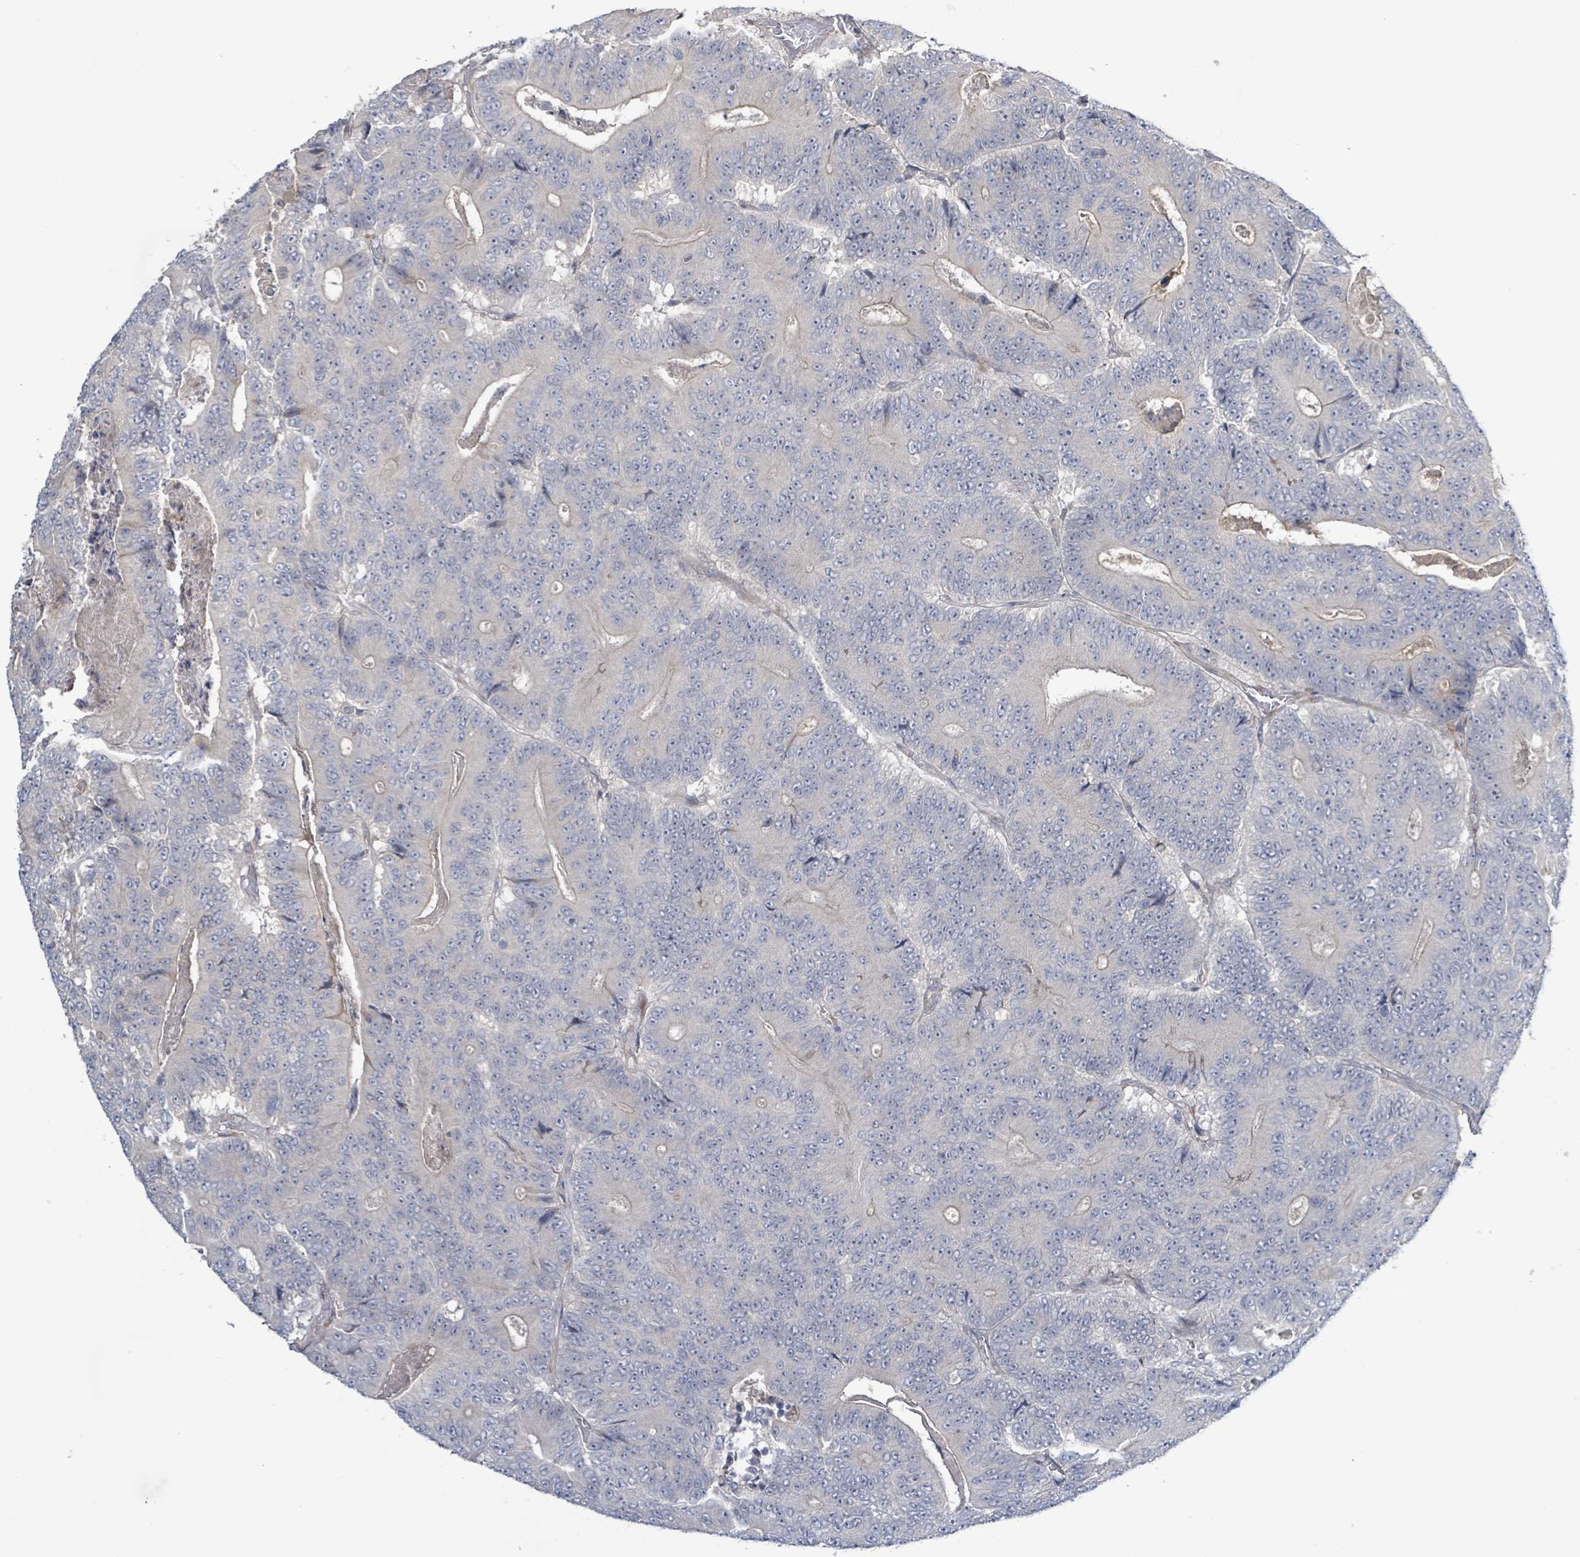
{"staining": {"intensity": "negative", "quantity": "none", "location": "none"}, "tissue": "colorectal cancer", "cell_type": "Tumor cells", "image_type": "cancer", "snomed": [{"axis": "morphology", "description": "Adenocarcinoma, NOS"}, {"axis": "topography", "description": "Colon"}], "caption": "High magnification brightfield microscopy of colorectal cancer stained with DAB (3,3'-diaminobenzidine) (brown) and counterstained with hematoxylin (blue): tumor cells show no significant expression. (DAB immunohistochemistry (IHC), high magnification).", "gene": "SLIT3", "patient": {"sex": "male", "age": 83}}